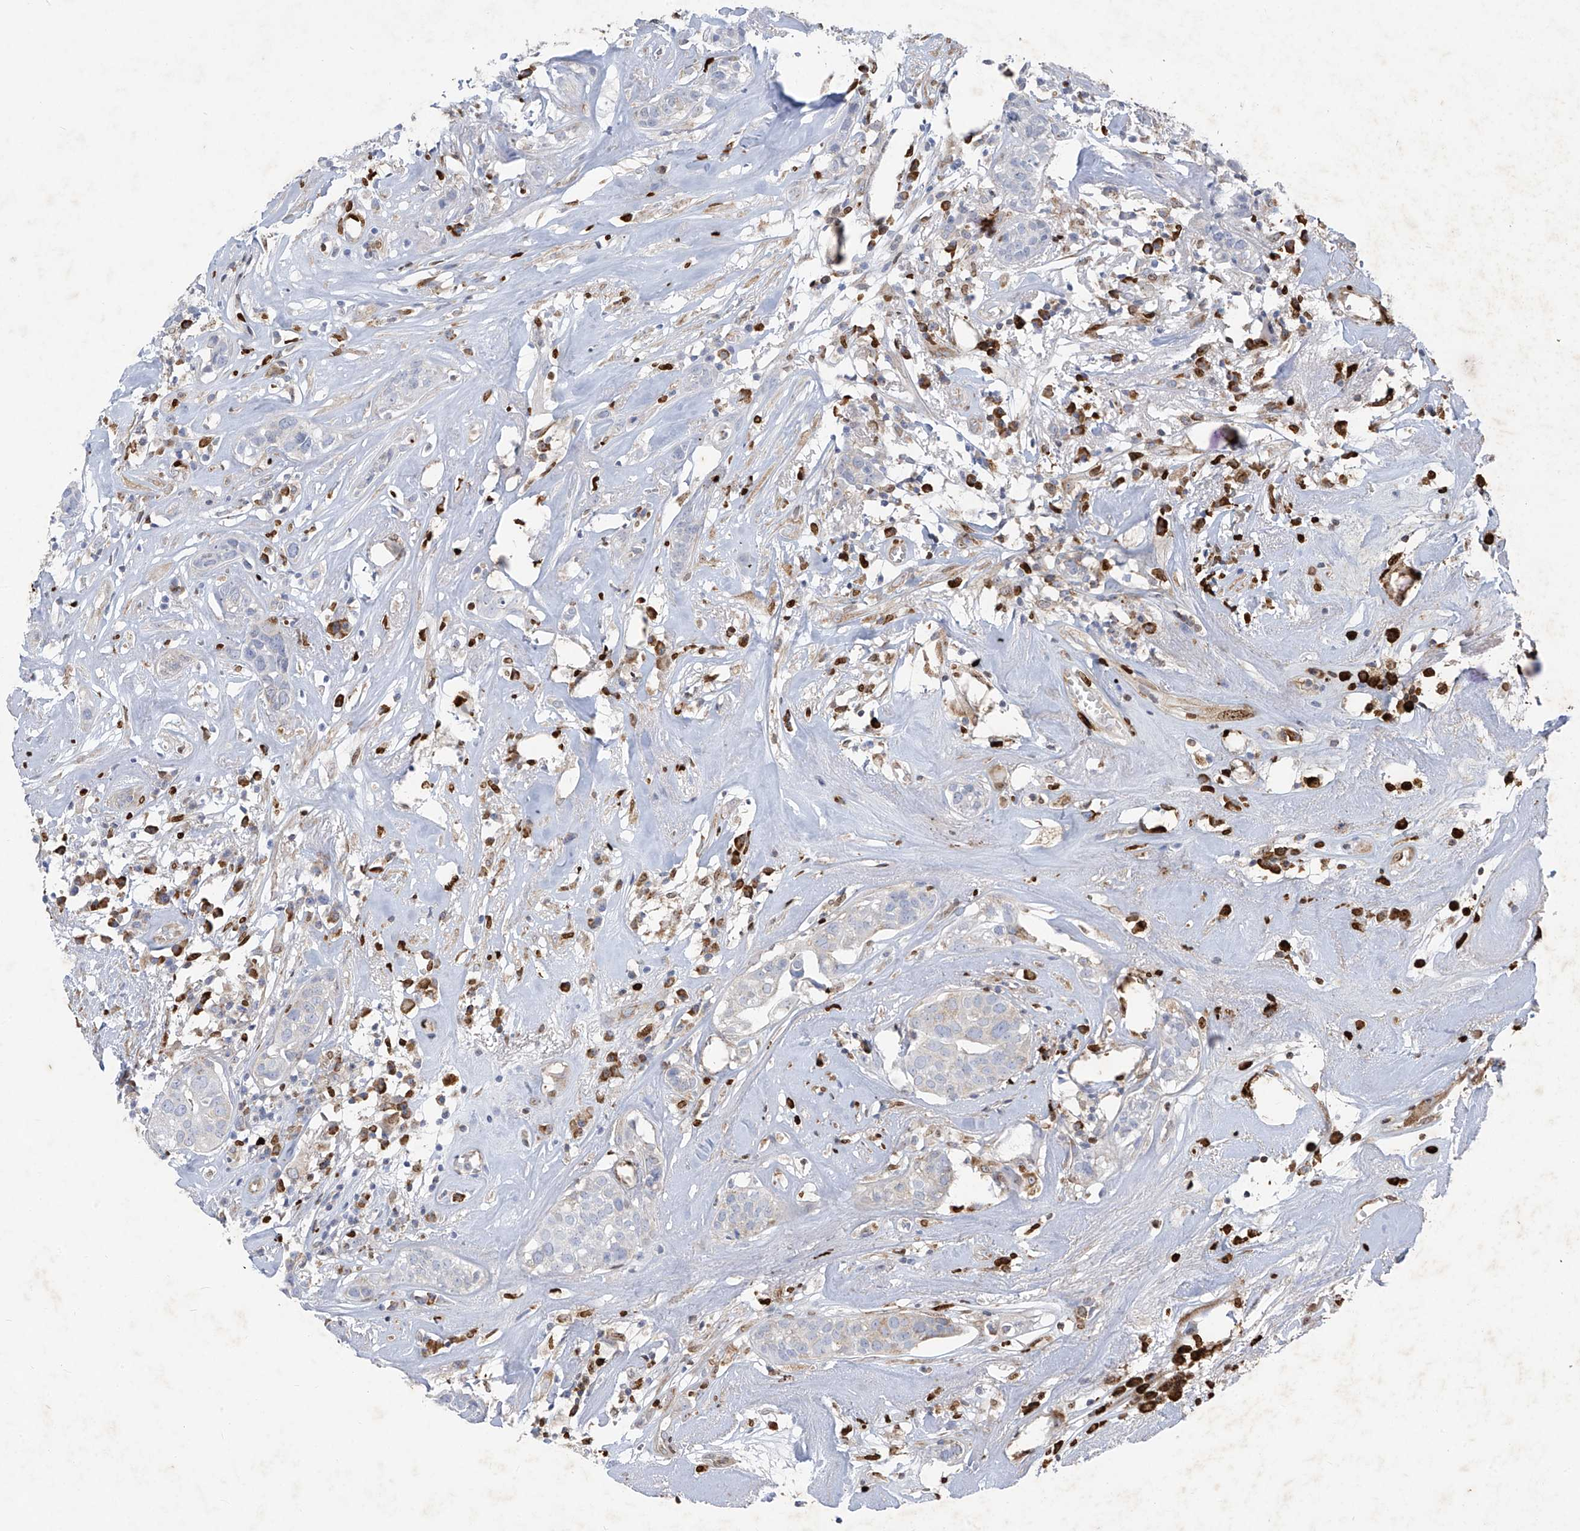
{"staining": {"intensity": "negative", "quantity": "none", "location": "none"}, "tissue": "head and neck cancer", "cell_type": "Tumor cells", "image_type": "cancer", "snomed": [{"axis": "morphology", "description": "Adenocarcinoma, NOS"}, {"axis": "topography", "description": "Salivary gland"}, {"axis": "topography", "description": "Head-Neck"}], "caption": "This is a photomicrograph of immunohistochemistry (IHC) staining of head and neck cancer (adenocarcinoma), which shows no positivity in tumor cells.", "gene": "CX3CR1", "patient": {"sex": "female", "age": 65}}